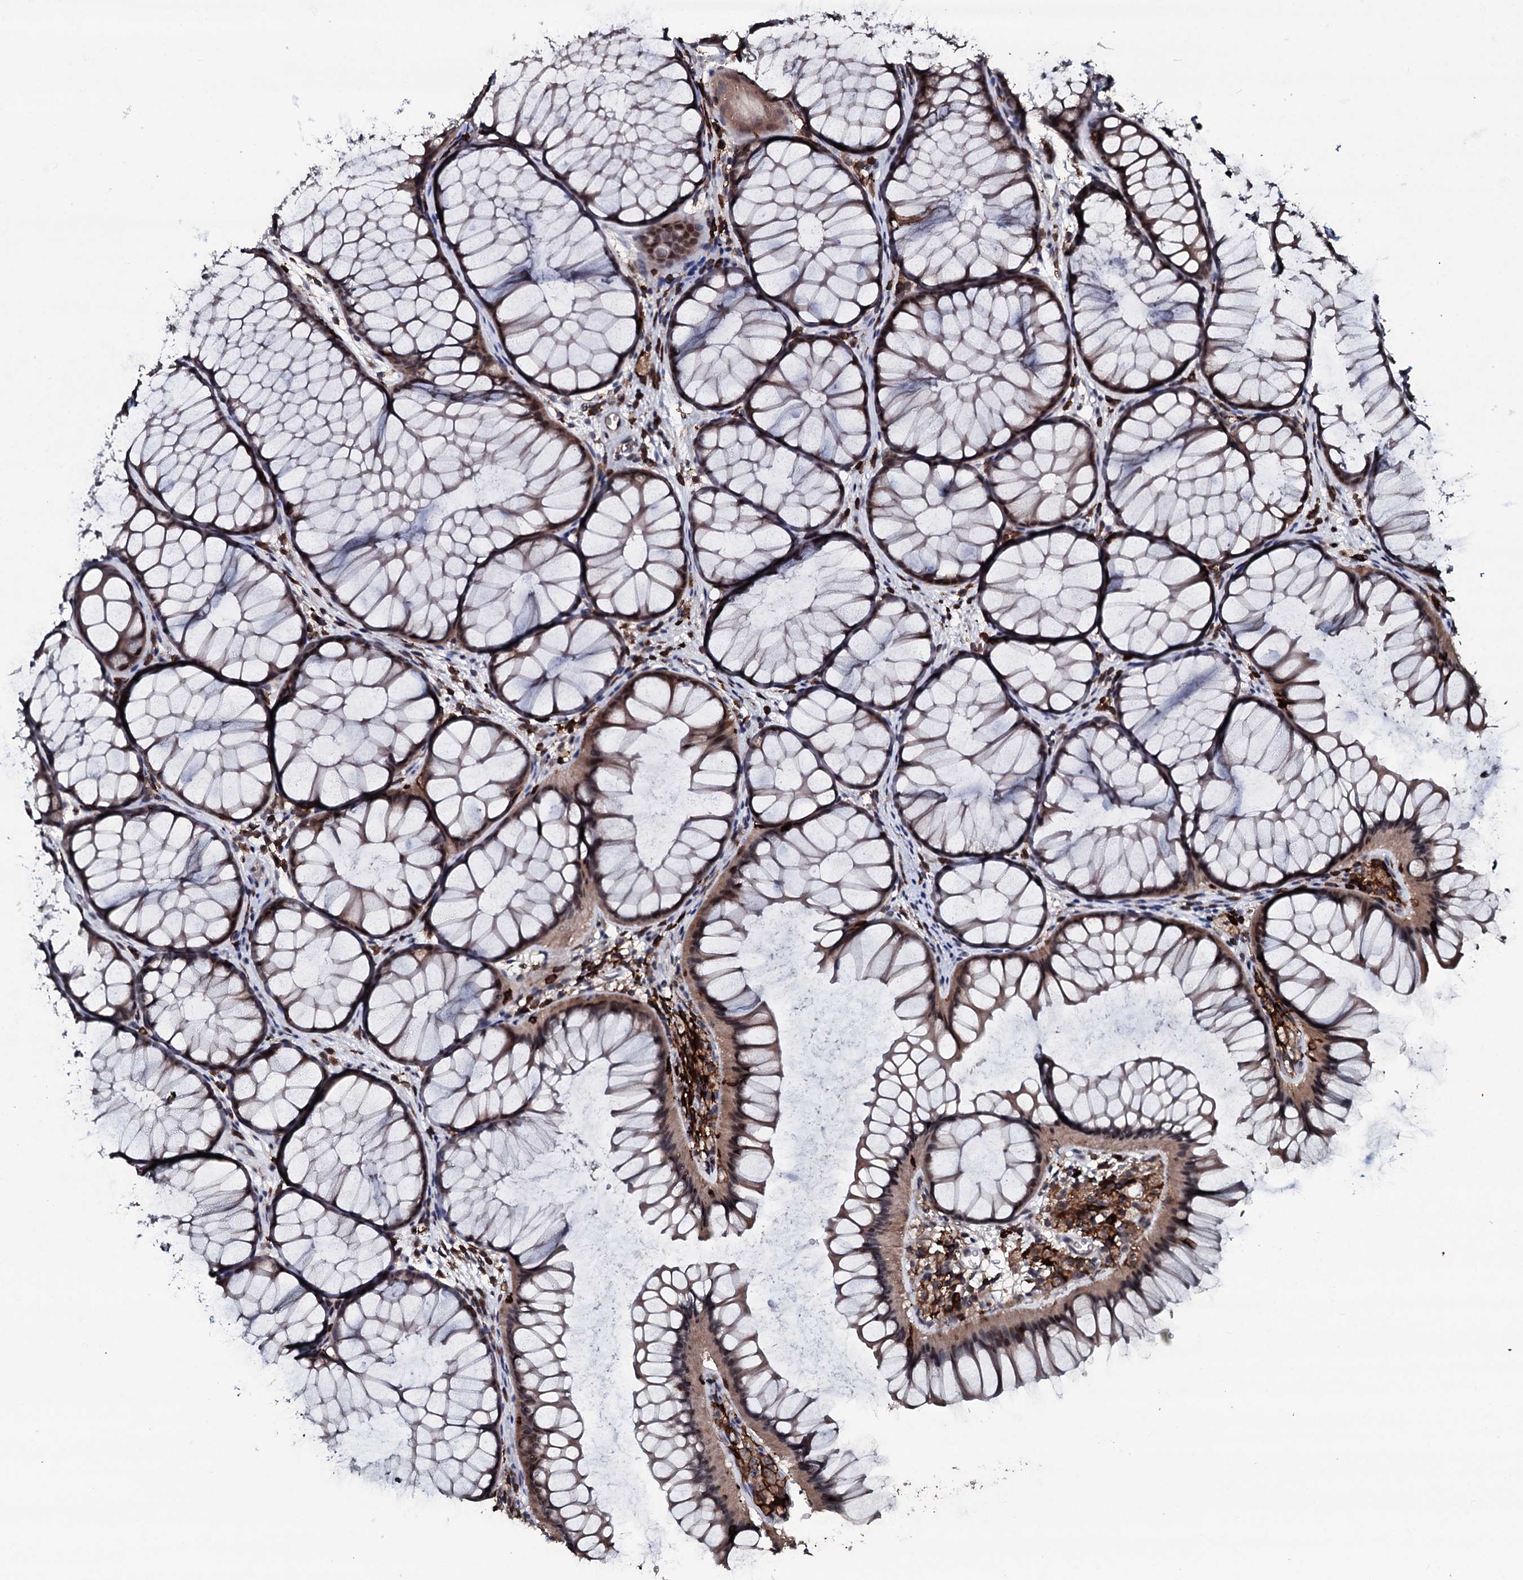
{"staining": {"intensity": "negative", "quantity": "none", "location": "none"}, "tissue": "colon", "cell_type": "Endothelial cells", "image_type": "normal", "snomed": [{"axis": "morphology", "description": "Normal tissue, NOS"}, {"axis": "topography", "description": "Colon"}], "caption": "An image of colon stained for a protein reveals no brown staining in endothelial cells.", "gene": "OGFOD2", "patient": {"sex": "female", "age": 82}}